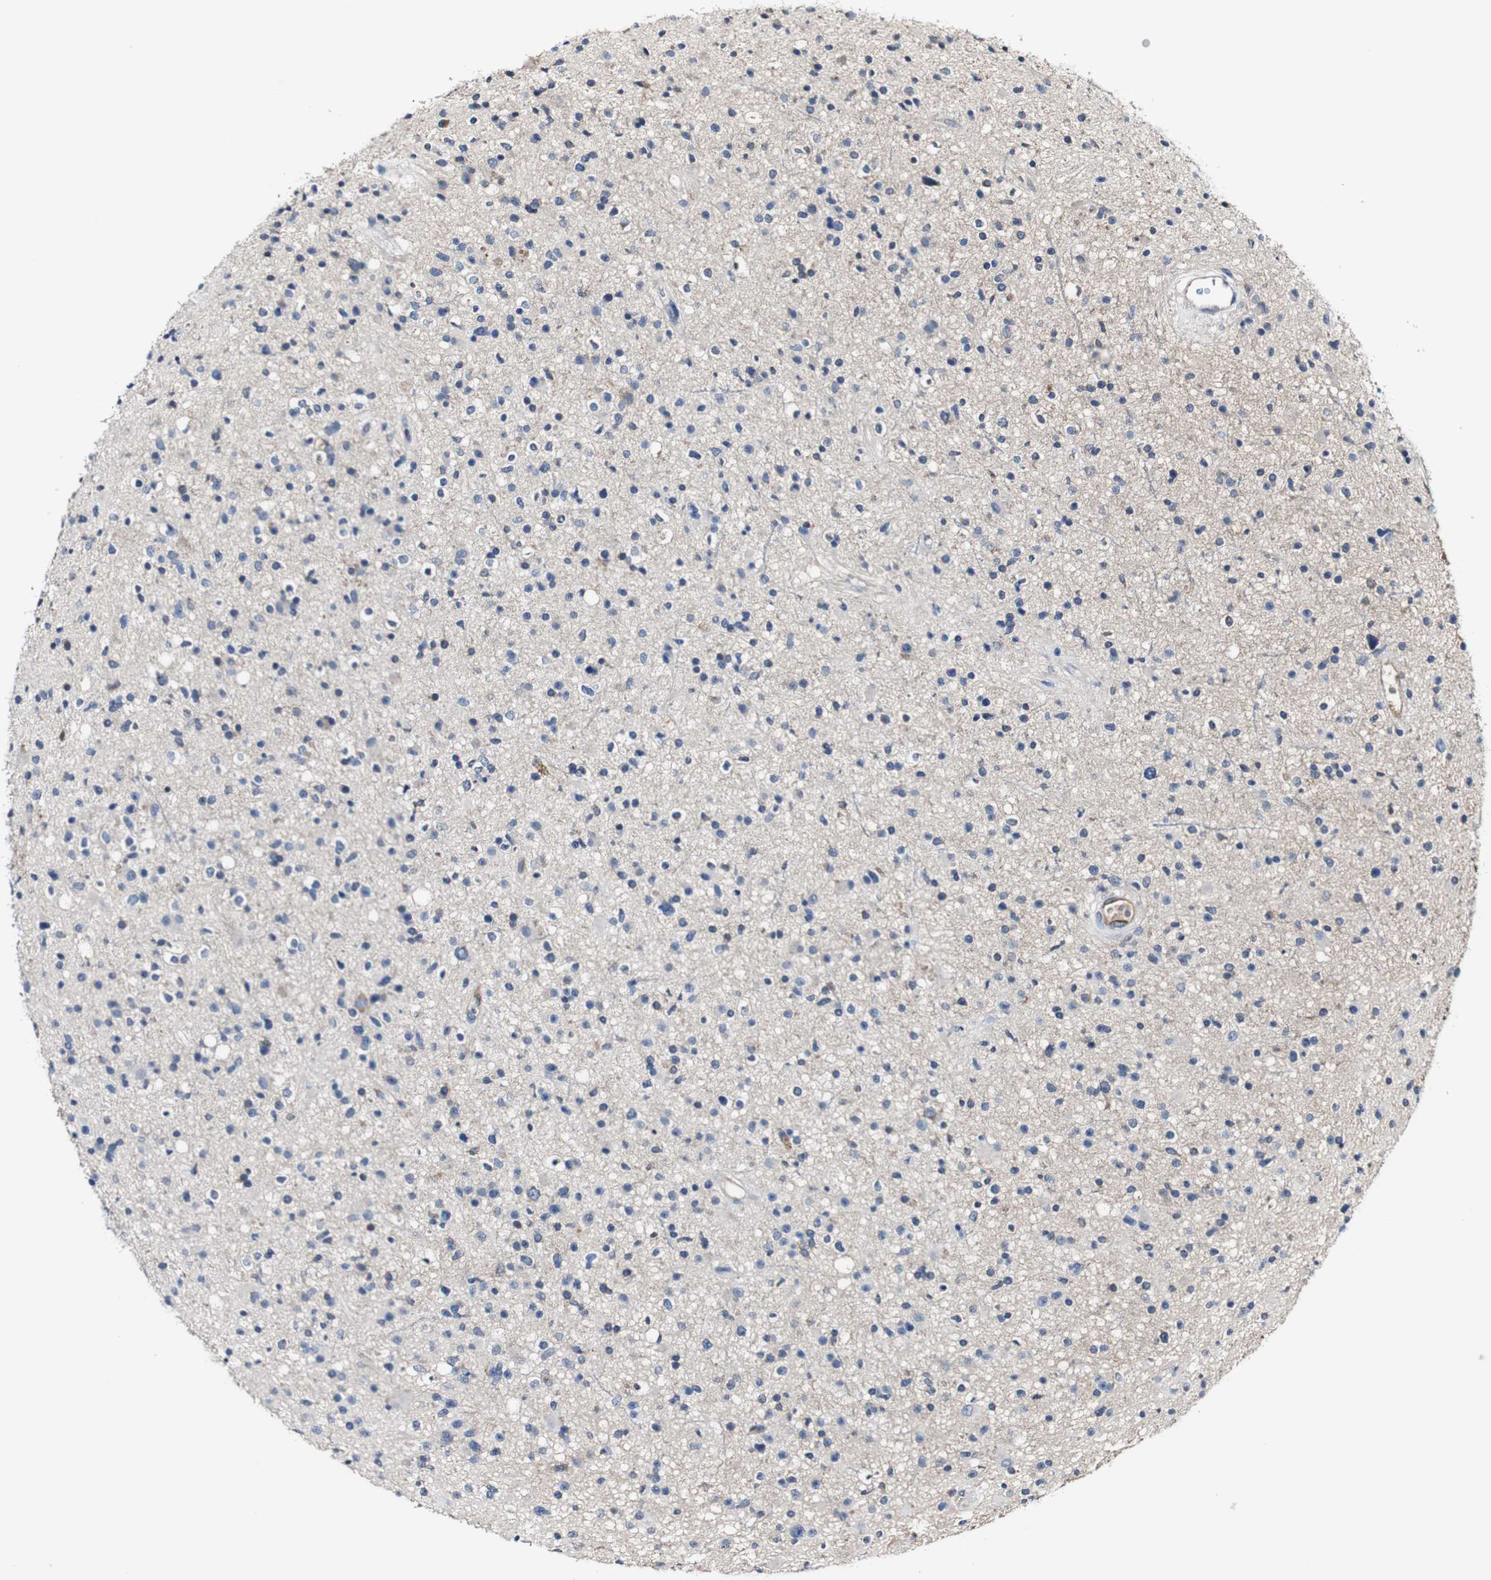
{"staining": {"intensity": "negative", "quantity": "none", "location": "none"}, "tissue": "glioma", "cell_type": "Tumor cells", "image_type": "cancer", "snomed": [{"axis": "morphology", "description": "Glioma, malignant, High grade"}, {"axis": "topography", "description": "Brain"}], "caption": "Tumor cells show no significant staining in malignant glioma (high-grade).", "gene": "GRAMD1A", "patient": {"sex": "male", "age": 33}}